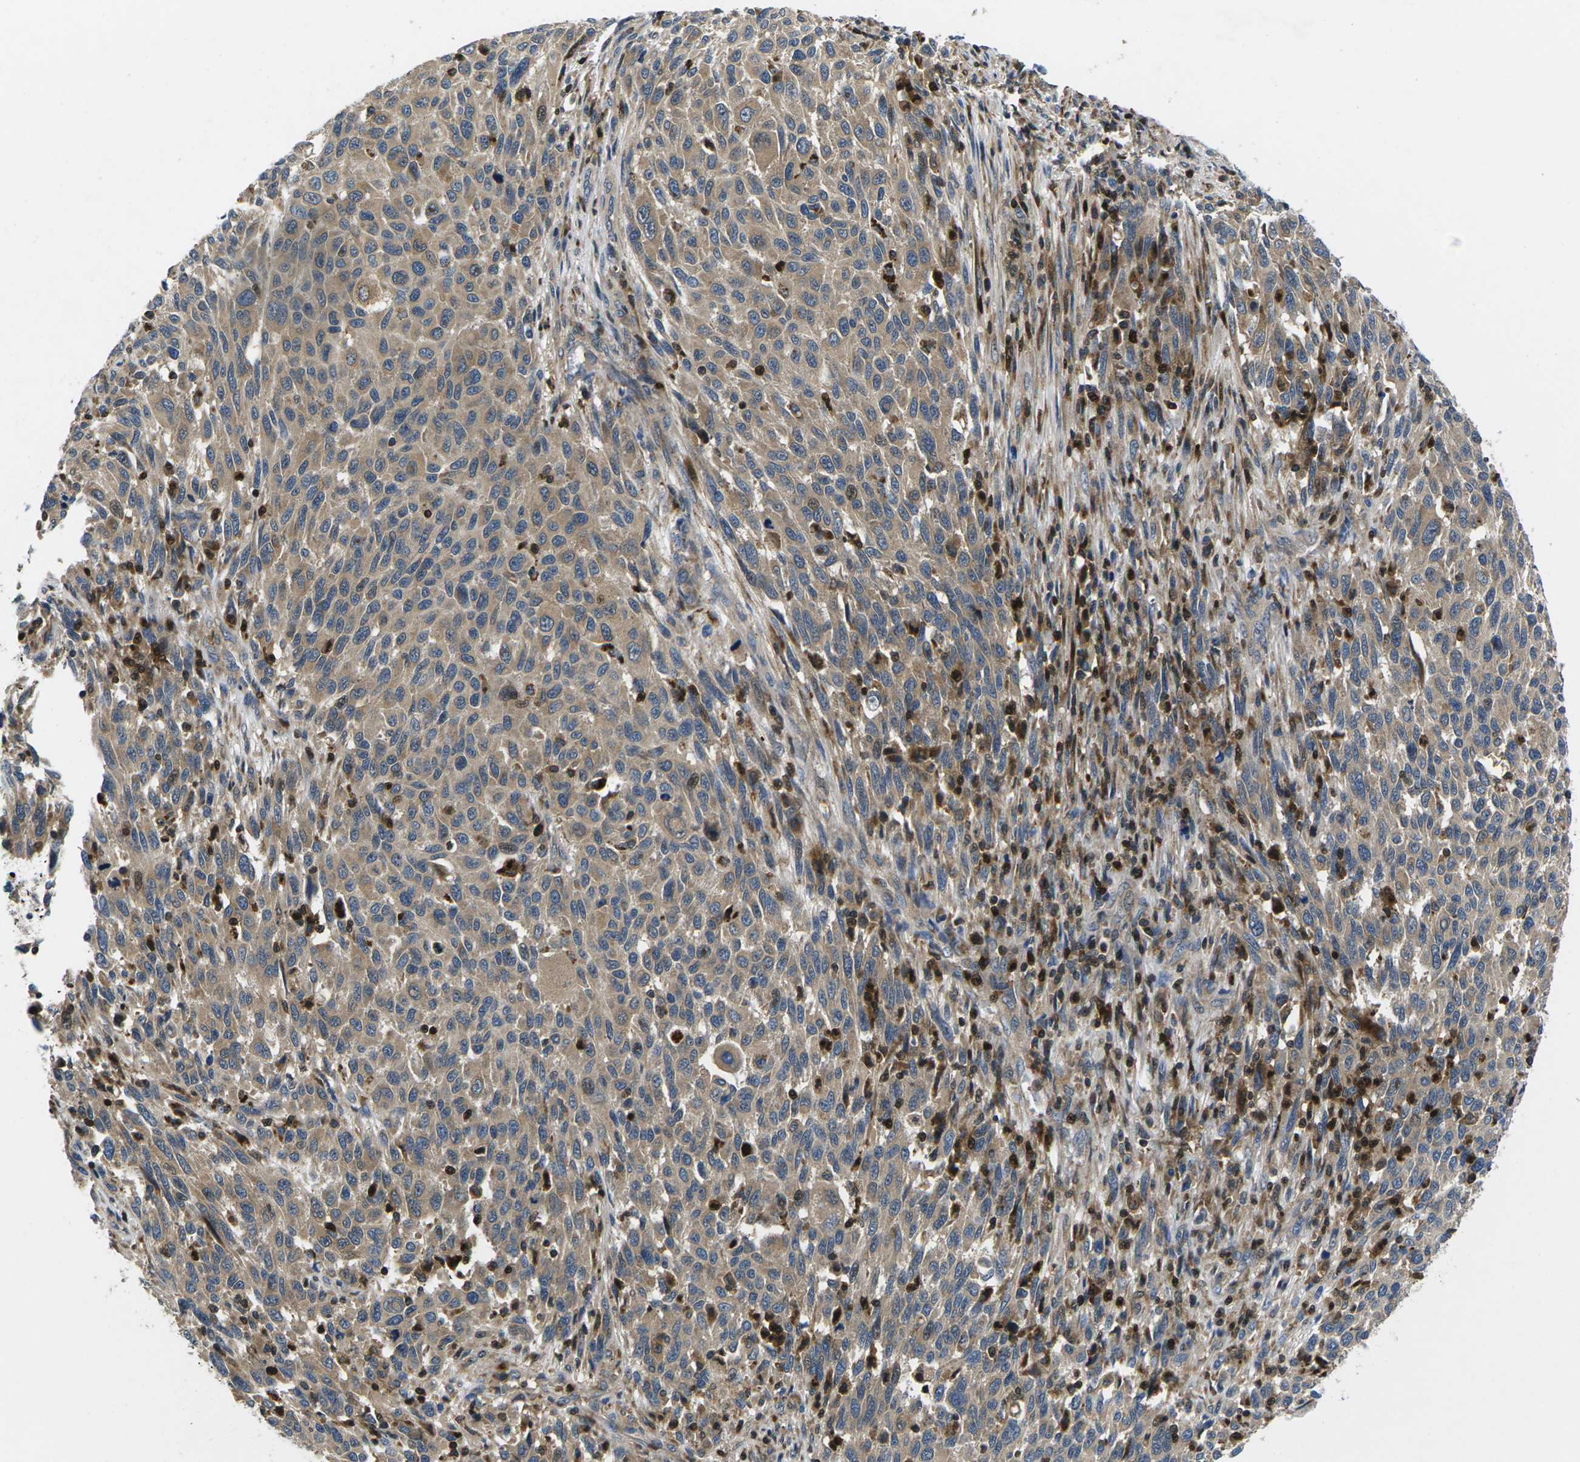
{"staining": {"intensity": "weak", "quantity": ">75%", "location": "cytoplasmic/membranous"}, "tissue": "melanoma", "cell_type": "Tumor cells", "image_type": "cancer", "snomed": [{"axis": "morphology", "description": "Malignant melanoma, Metastatic site"}, {"axis": "topography", "description": "Lymph node"}], "caption": "Melanoma stained with immunohistochemistry (IHC) displays weak cytoplasmic/membranous staining in approximately >75% of tumor cells.", "gene": "PLCE1", "patient": {"sex": "male", "age": 61}}